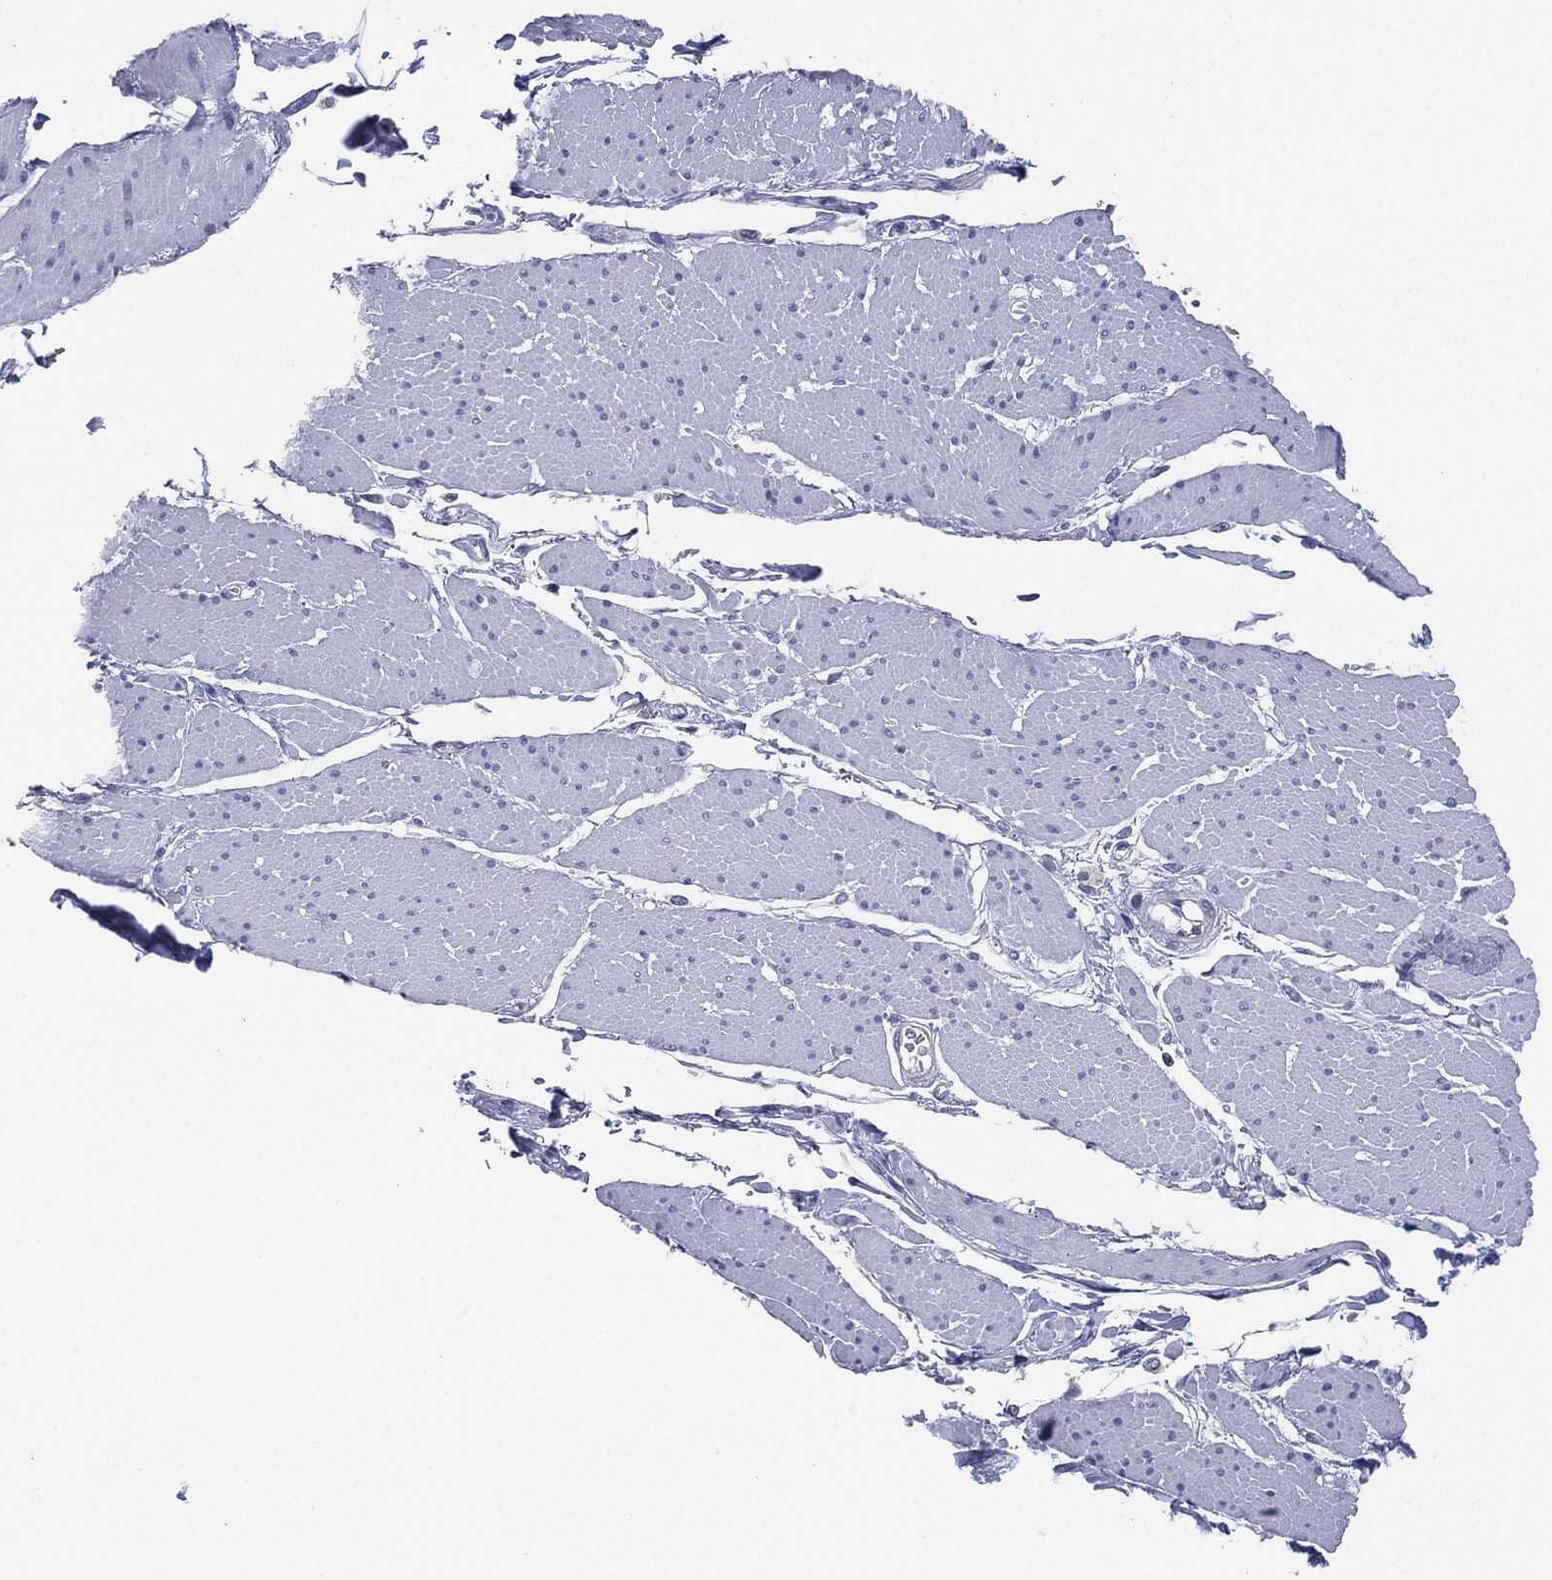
{"staining": {"intensity": "negative", "quantity": "none", "location": "none"}, "tissue": "smooth muscle", "cell_type": "Smooth muscle cells", "image_type": "normal", "snomed": [{"axis": "morphology", "description": "Normal tissue, NOS"}, {"axis": "topography", "description": "Smooth muscle"}, {"axis": "topography", "description": "Anal"}], "caption": "Smooth muscle stained for a protein using IHC exhibits no staining smooth muscle cells.", "gene": "SHROOM2", "patient": {"sex": "male", "age": 83}}